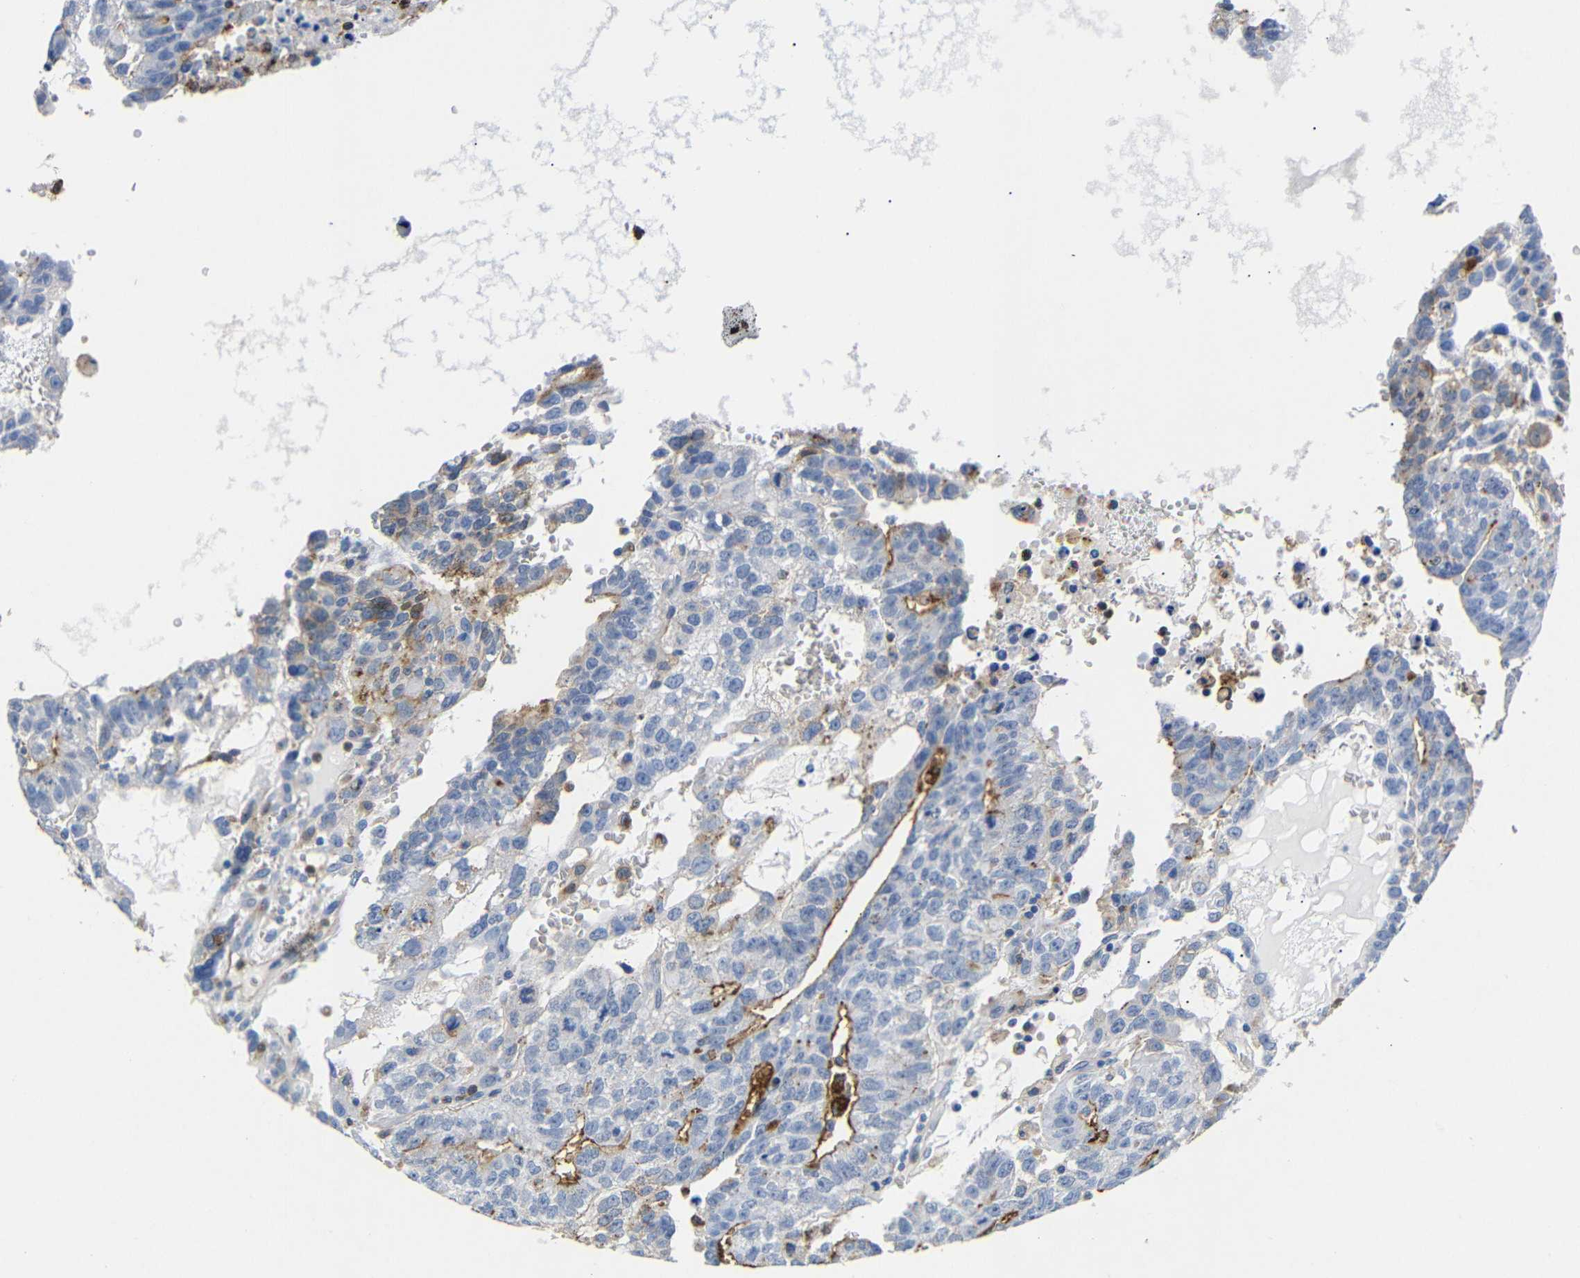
{"staining": {"intensity": "moderate", "quantity": "<25%", "location": "cytoplasmic/membranous"}, "tissue": "testis cancer", "cell_type": "Tumor cells", "image_type": "cancer", "snomed": [{"axis": "morphology", "description": "Seminoma, NOS"}, {"axis": "morphology", "description": "Carcinoma, Embryonal, NOS"}, {"axis": "topography", "description": "Testis"}], "caption": "Embryonal carcinoma (testis) stained for a protein (brown) reveals moderate cytoplasmic/membranous positive staining in about <25% of tumor cells.", "gene": "SDCBP", "patient": {"sex": "male", "age": 52}}